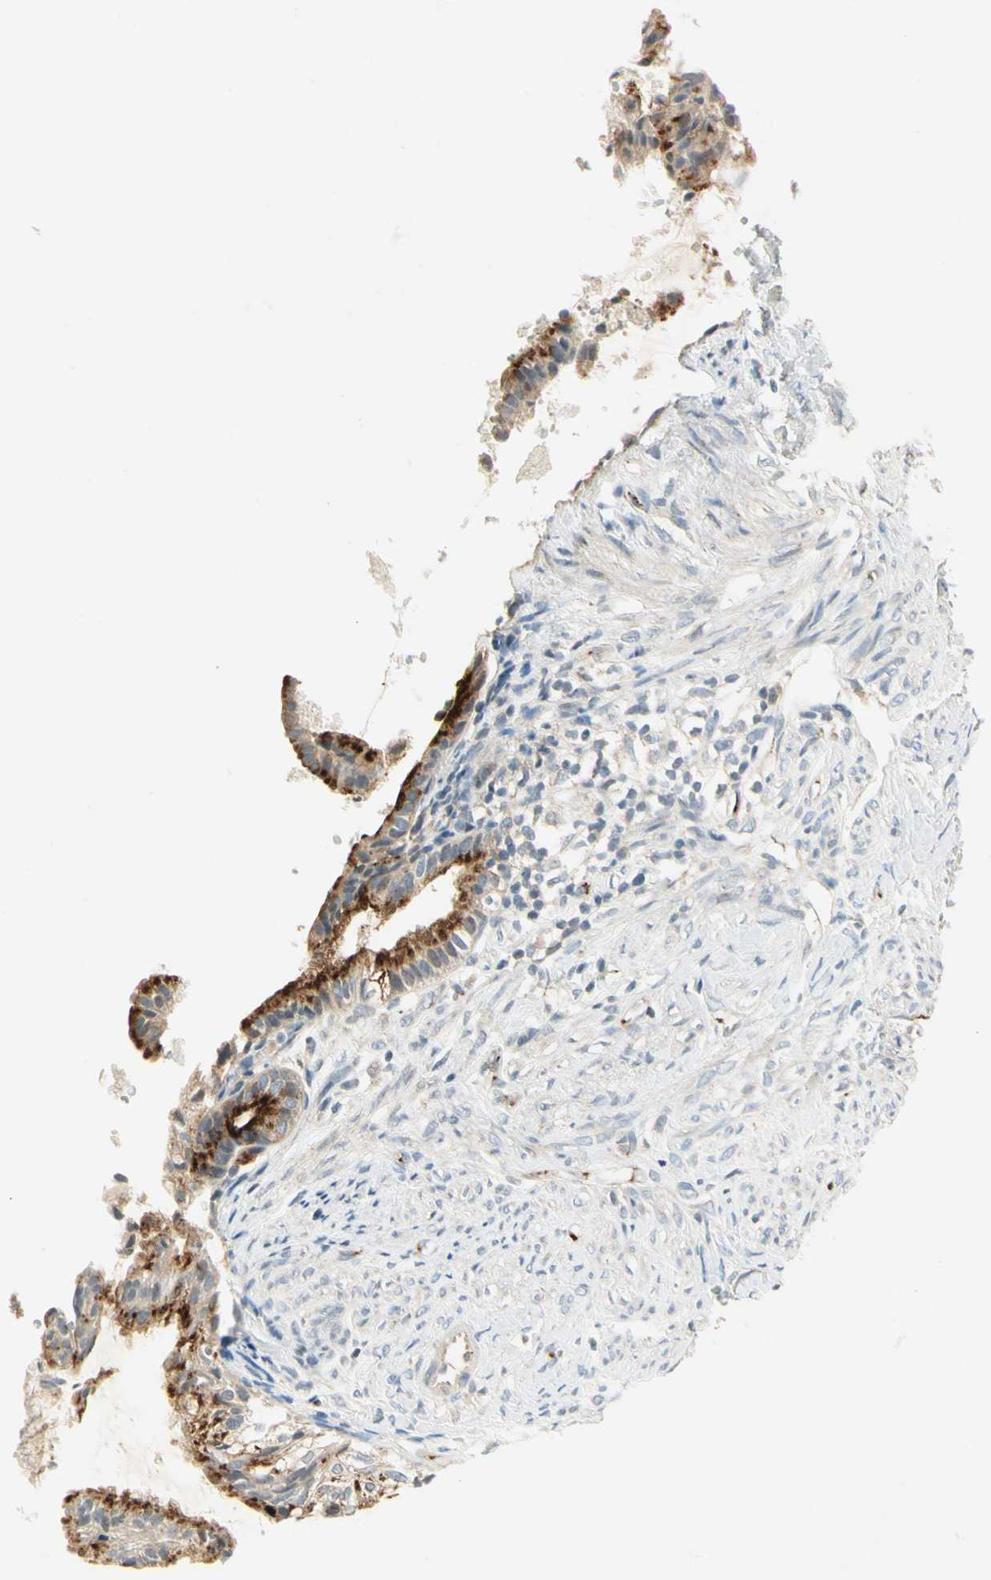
{"staining": {"intensity": "moderate", "quantity": ">75%", "location": "cytoplasmic/membranous"}, "tissue": "cervical cancer", "cell_type": "Tumor cells", "image_type": "cancer", "snomed": [{"axis": "morphology", "description": "Normal tissue, NOS"}, {"axis": "morphology", "description": "Adenocarcinoma, NOS"}, {"axis": "topography", "description": "Cervix"}, {"axis": "topography", "description": "Endometrium"}], "caption": "Immunohistochemistry (IHC) histopathology image of human adenocarcinoma (cervical) stained for a protein (brown), which shows medium levels of moderate cytoplasmic/membranous expression in approximately >75% of tumor cells.", "gene": "MANSC1", "patient": {"sex": "female", "age": 86}}